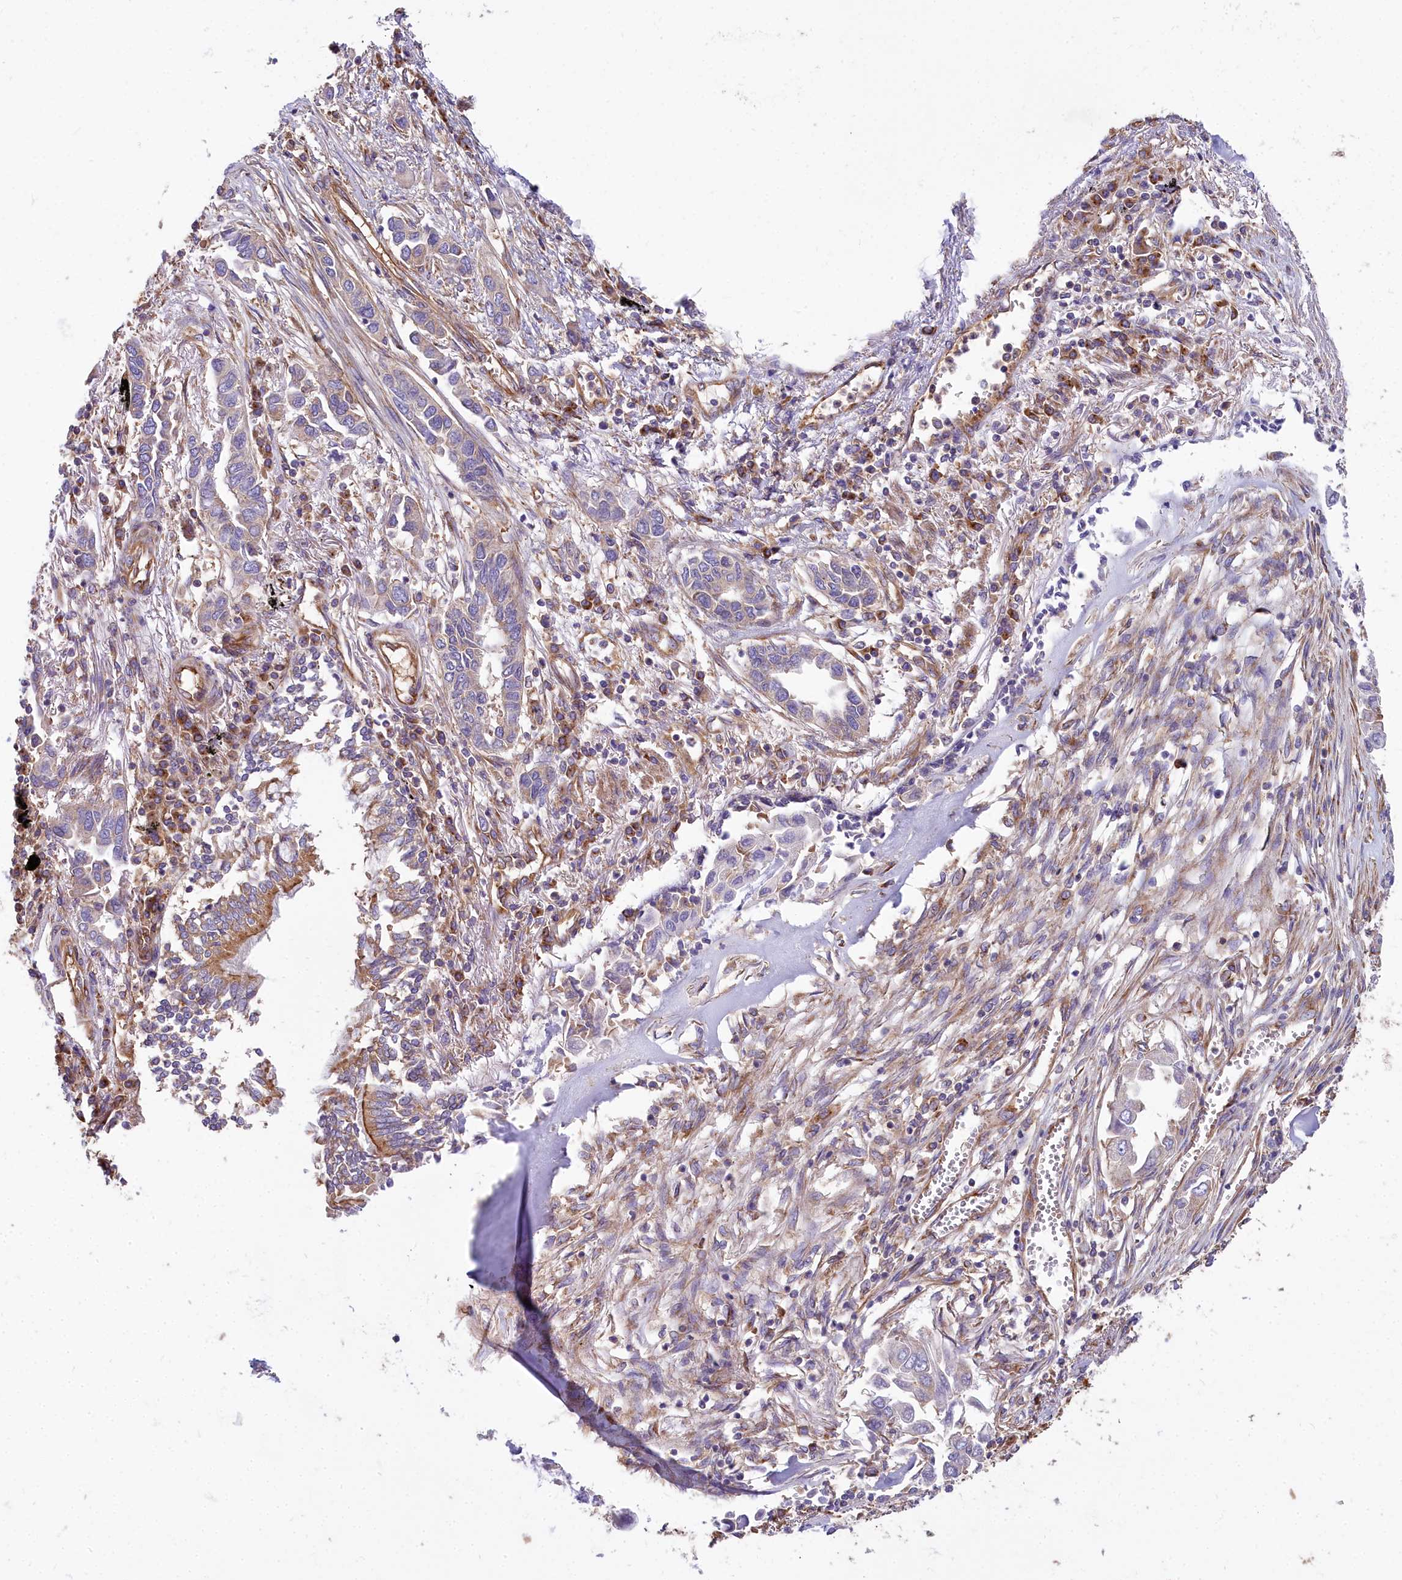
{"staining": {"intensity": "weak", "quantity": "<25%", "location": "cytoplasmic/membranous"}, "tissue": "lung cancer", "cell_type": "Tumor cells", "image_type": "cancer", "snomed": [{"axis": "morphology", "description": "Adenocarcinoma, NOS"}, {"axis": "topography", "description": "Lung"}], "caption": "An immunohistochemistry image of lung cancer (adenocarcinoma) is shown. There is no staining in tumor cells of lung cancer (adenocarcinoma). (Stains: DAB immunohistochemistry with hematoxylin counter stain, Microscopy: brightfield microscopy at high magnification).", "gene": "DCTN3", "patient": {"sex": "female", "age": 76}}